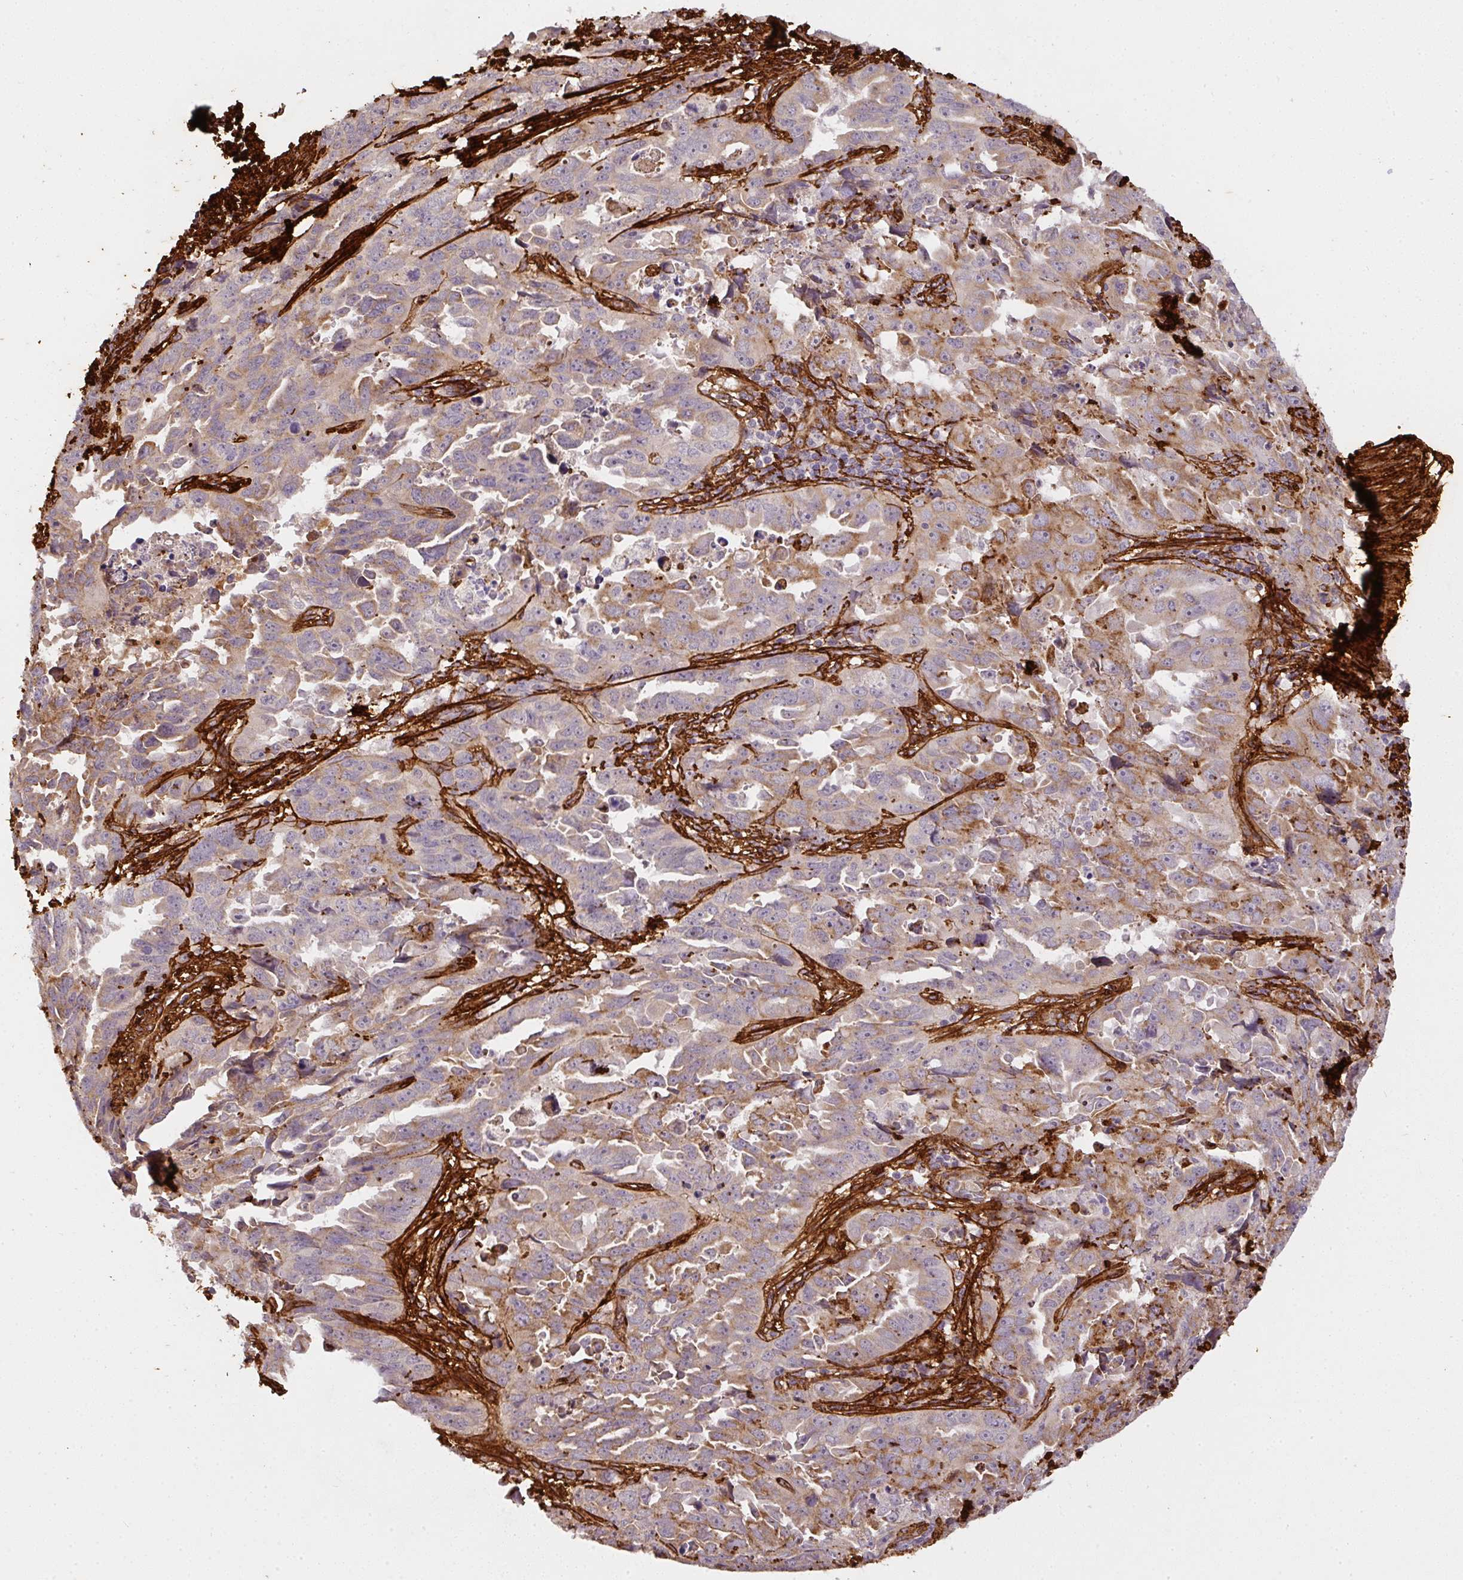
{"staining": {"intensity": "weak", "quantity": ">75%", "location": "cytoplasmic/membranous"}, "tissue": "endometrial cancer", "cell_type": "Tumor cells", "image_type": "cancer", "snomed": [{"axis": "morphology", "description": "Adenocarcinoma, NOS"}, {"axis": "topography", "description": "Endometrium"}], "caption": "Endometrial cancer (adenocarcinoma) stained with a brown dye exhibits weak cytoplasmic/membranous positive expression in about >75% of tumor cells.", "gene": "COL3A1", "patient": {"sex": "female", "age": 65}}